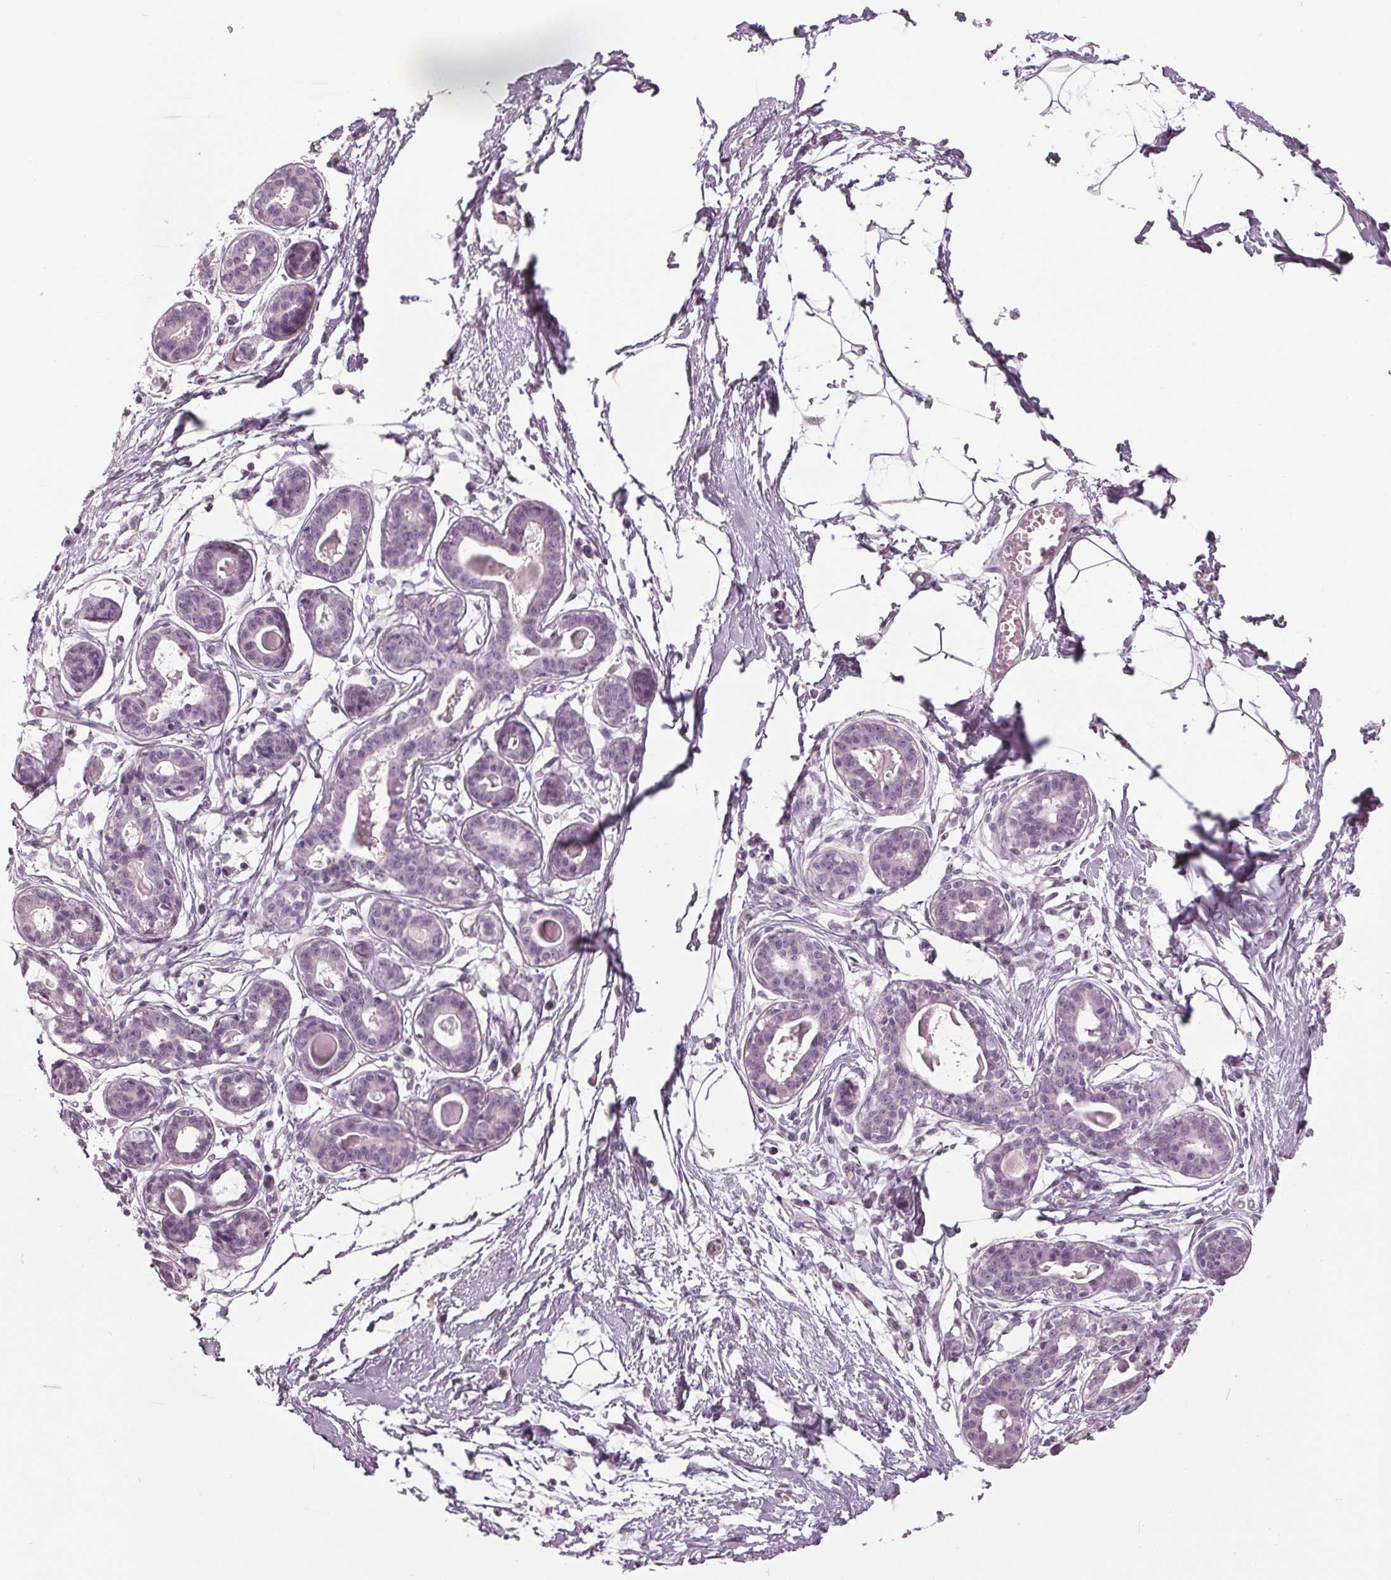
{"staining": {"intensity": "negative", "quantity": "none", "location": "none"}, "tissue": "breast", "cell_type": "Adipocytes", "image_type": "normal", "snomed": [{"axis": "morphology", "description": "Normal tissue, NOS"}, {"axis": "topography", "description": "Breast"}], "caption": "Immunohistochemical staining of benign breast reveals no significant positivity in adipocytes. (DAB (3,3'-diaminobenzidine) IHC with hematoxylin counter stain).", "gene": "TNNC2", "patient": {"sex": "female", "age": 45}}